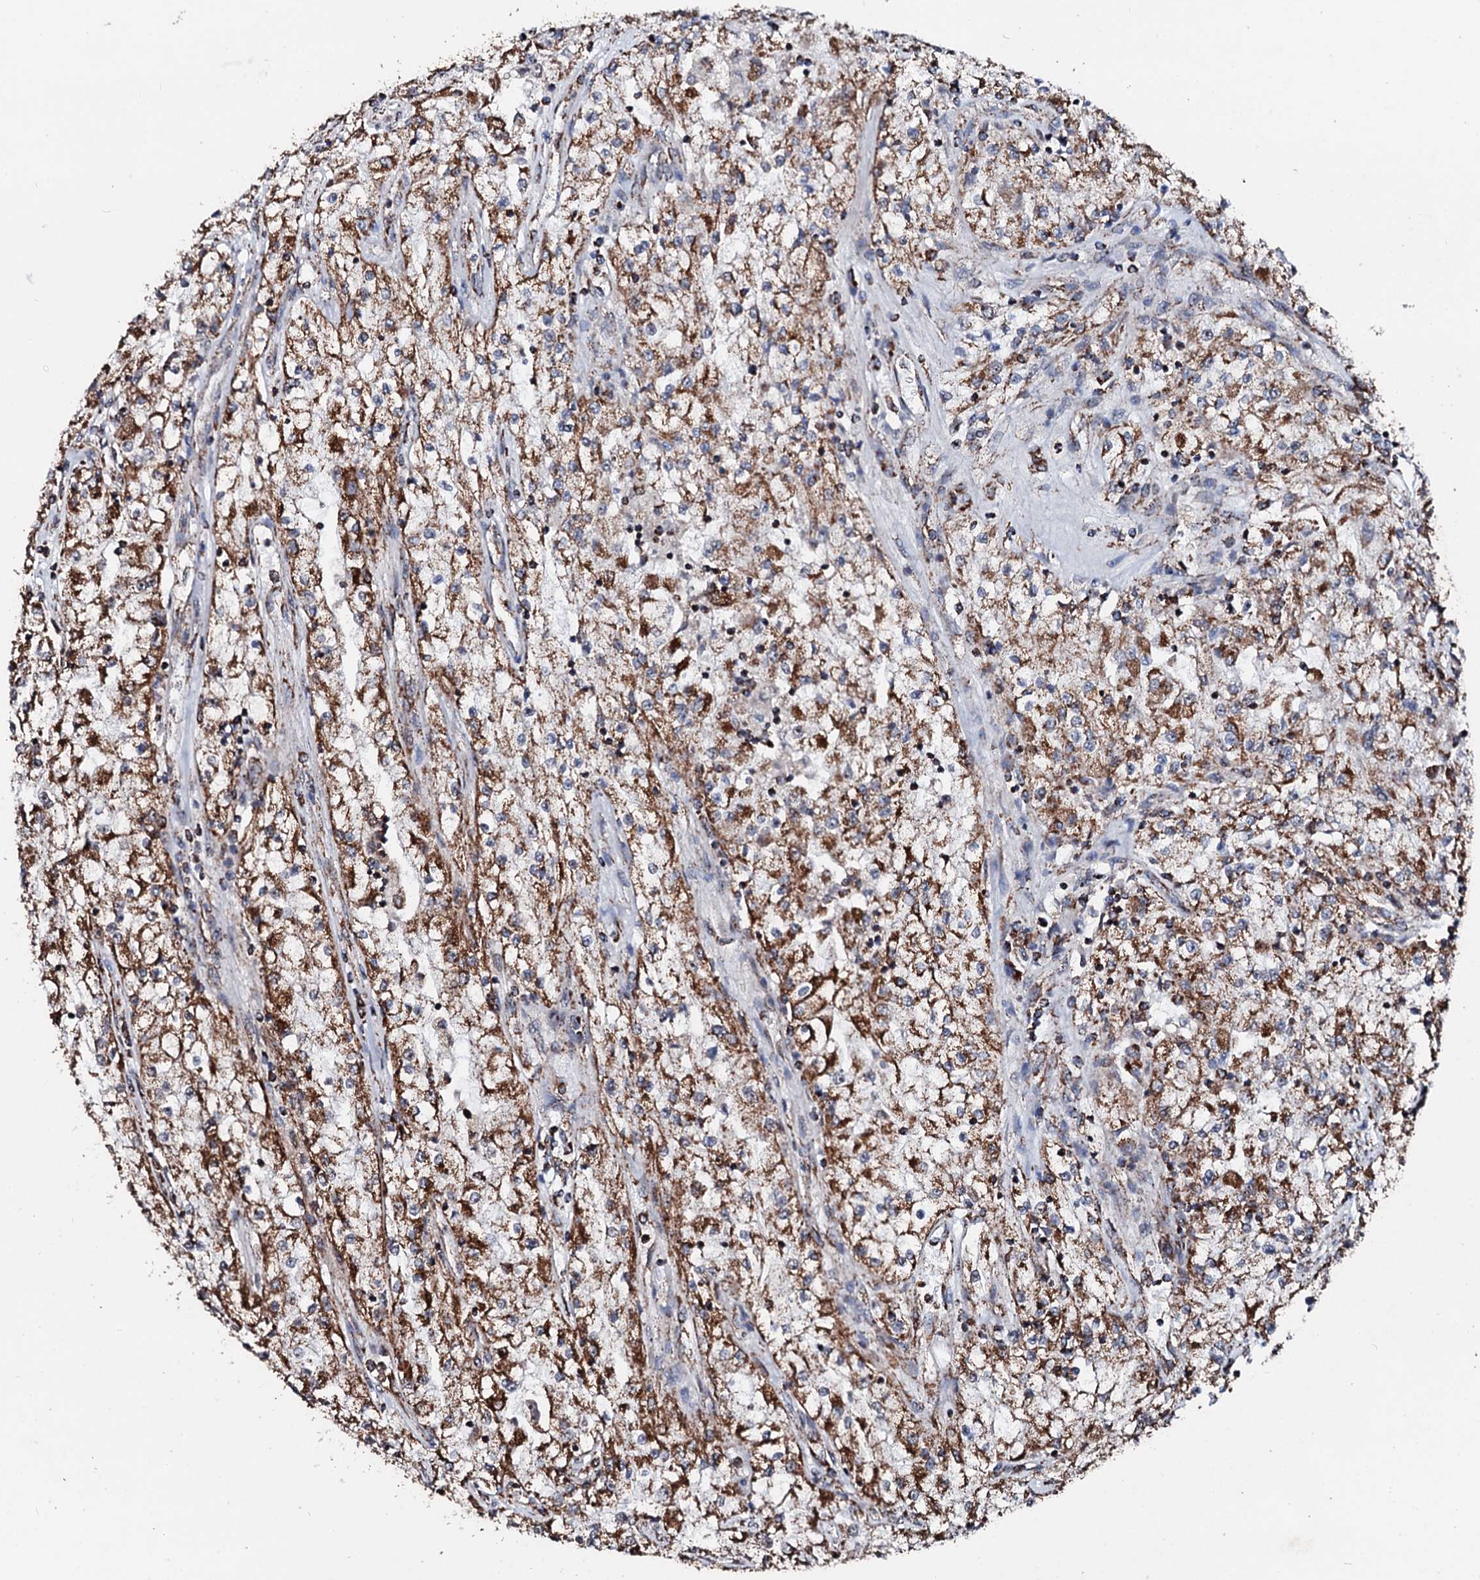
{"staining": {"intensity": "moderate", "quantity": ">75%", "location": "cytoplasmic/membranous"}, "tissue": "renal cancer", "cell_type": "Tumor cells", "image_type": "cancer", "snomed": [{"axis": "morphology", "description": "Adenocarcinoma, NOS"}, {"axis": "topography", "description": "Kidney"}], "caption": "Immunohistochemical staining of renal cancer reveals moderate cytoplasmic/membranous protein expression in about >75% of tumor cells.", "gene": "SECISBP2L", "patient": {"sex": "female", "age": 52}}